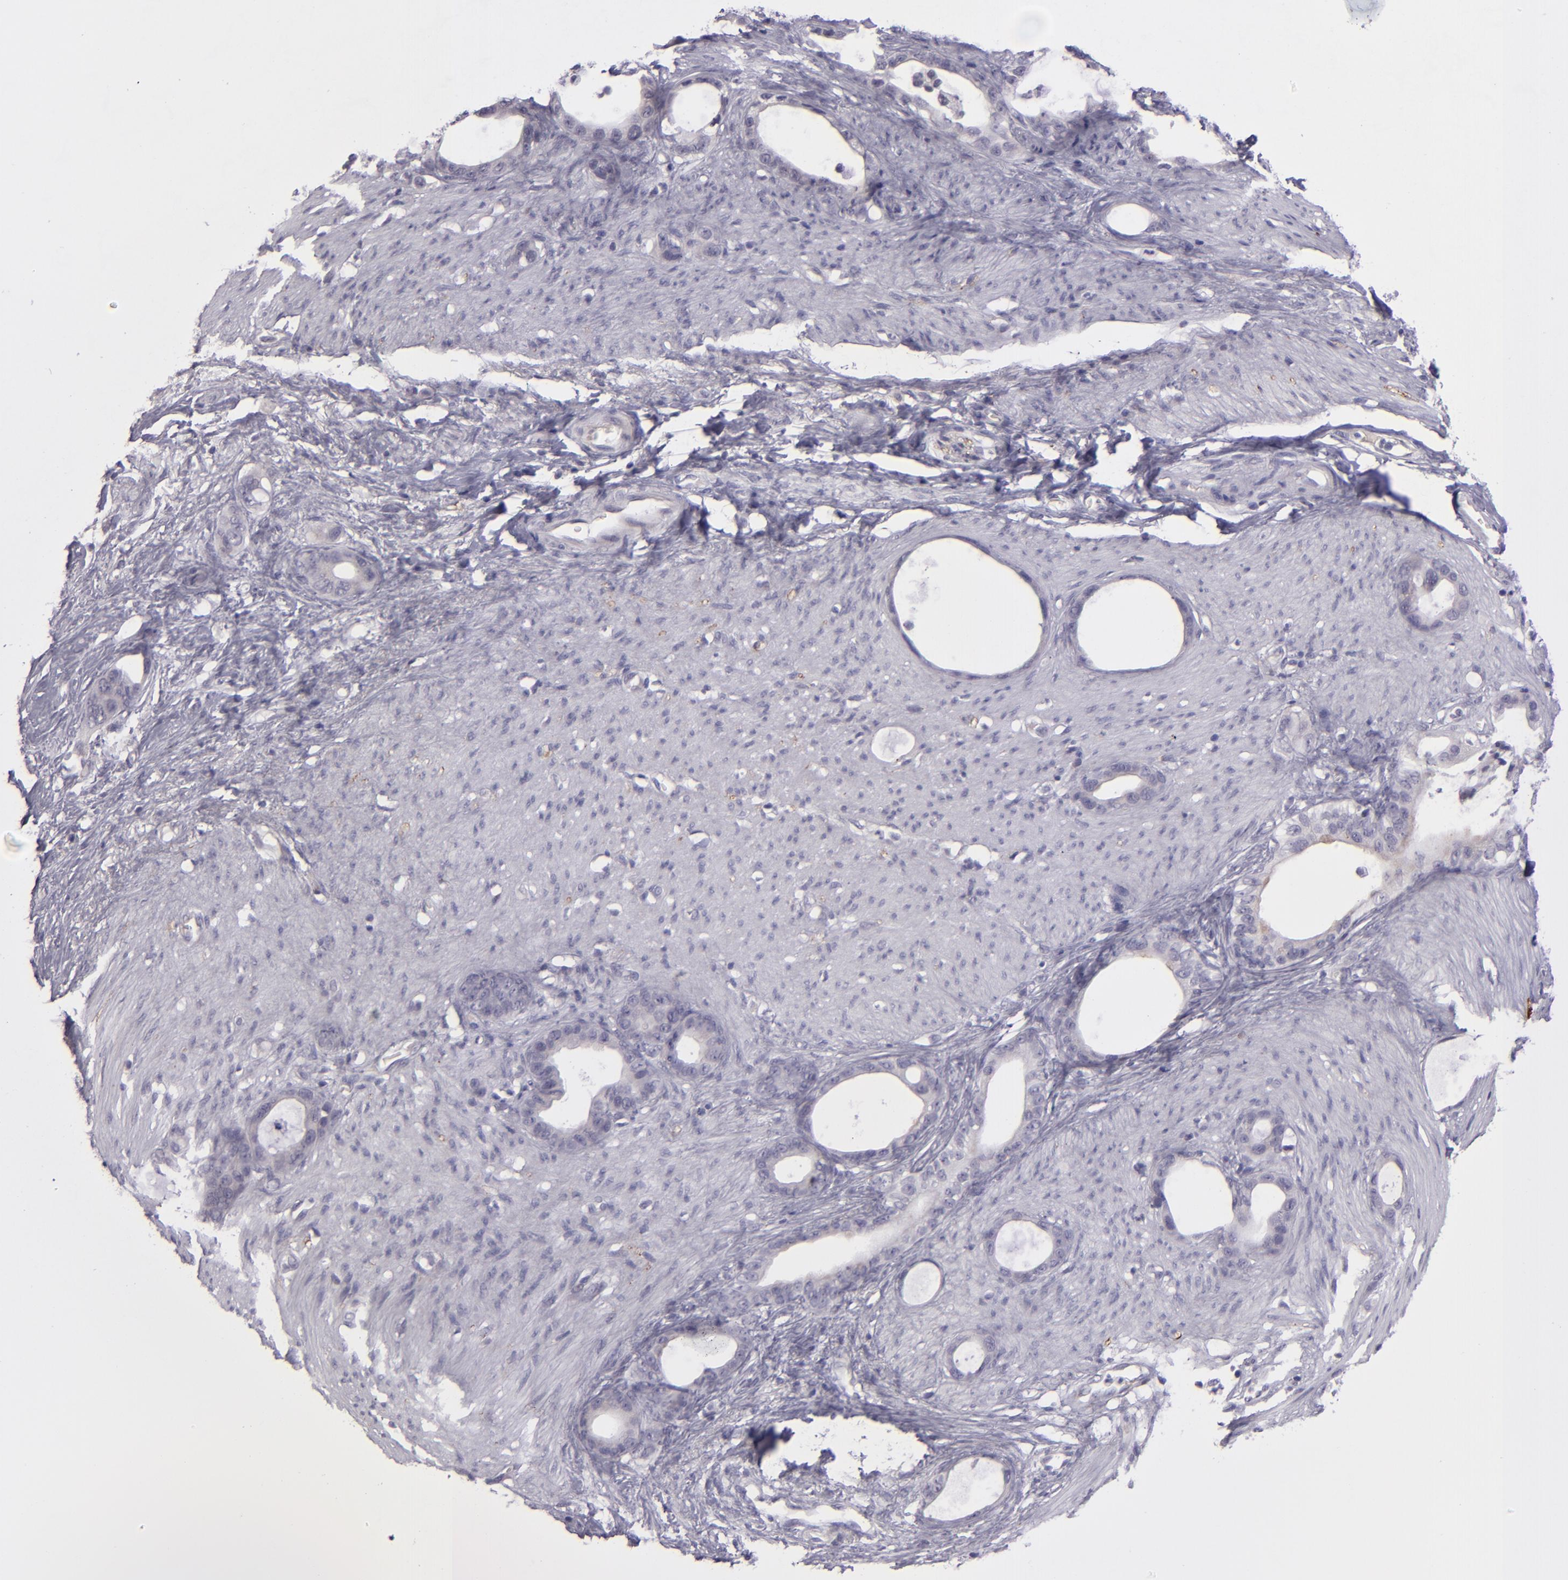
{"staining": {"intensity": "negative", "quantity": "none", "location": "none"}, "tissue": "stomach cancer", "cell_type": "Tumor cells", "image_type": "cancer", "snomed": [{"axis": "morphology", "description": "Adenocarcinoma, NOS"}, {"axis": "topography", "description": "Stomach"}], "caption": "There is no significant expression in tumor cells of stomach adenocarcinoma. (DAB immunohistochemistry, high magnification).", "gene": "SNCB", "patient": {"sex": "female", "age": 75}}